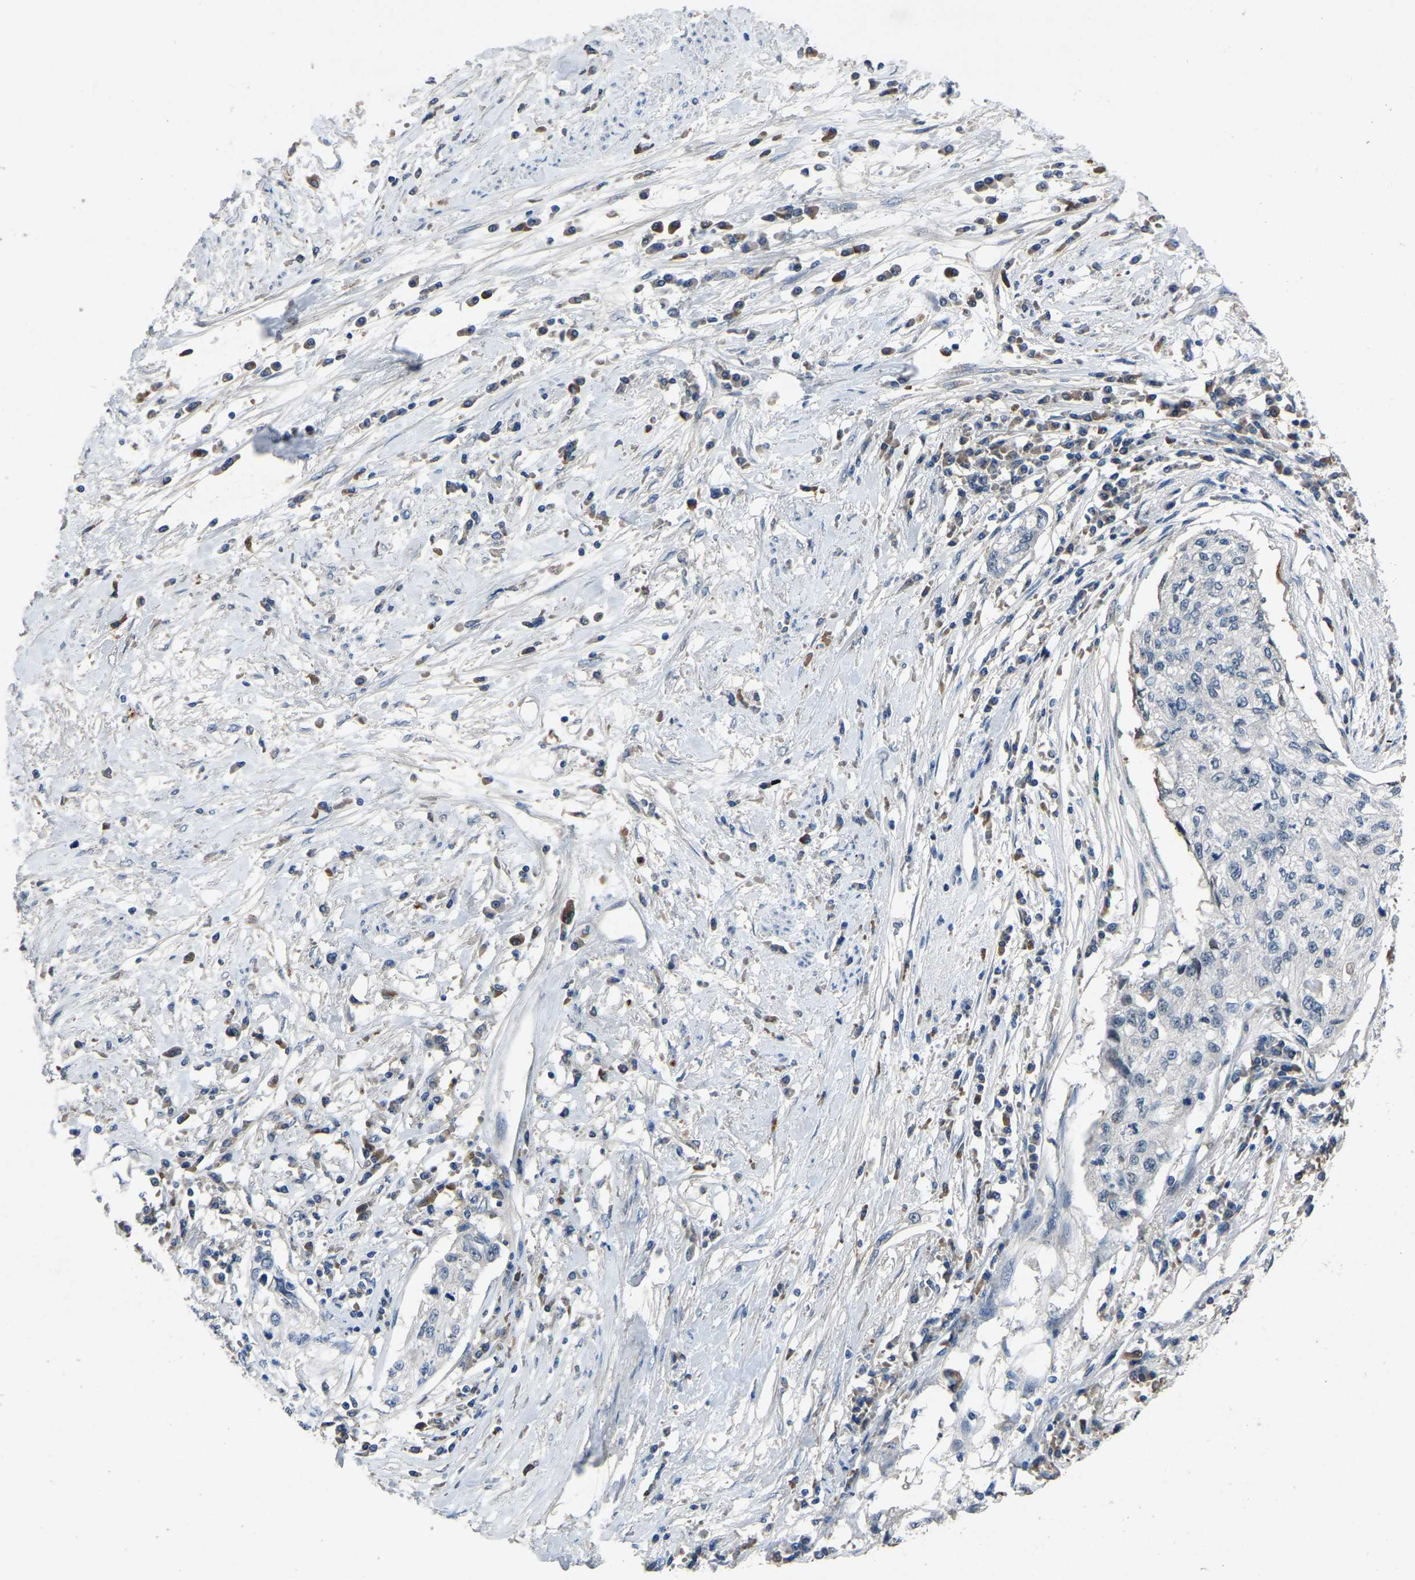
{"staining": {"intensity": "negative", "quantity": "none", "location": "none"}, "tissue": "cervical cancer", "cell_type": "Tumor cells", "image_type": "cancer", "snomed": [{"axis": "morphology", "description": "Squamous cell carcinoma, NOS"}, {"axis": "topography", "description": "Cervix"}], "caption": "IHC of cervical cancer shows no positivity in tumor cells. (DAB IHC, high magnification).", "gene": "FHIT", "patient": {"sex": "female", "age": 57}}